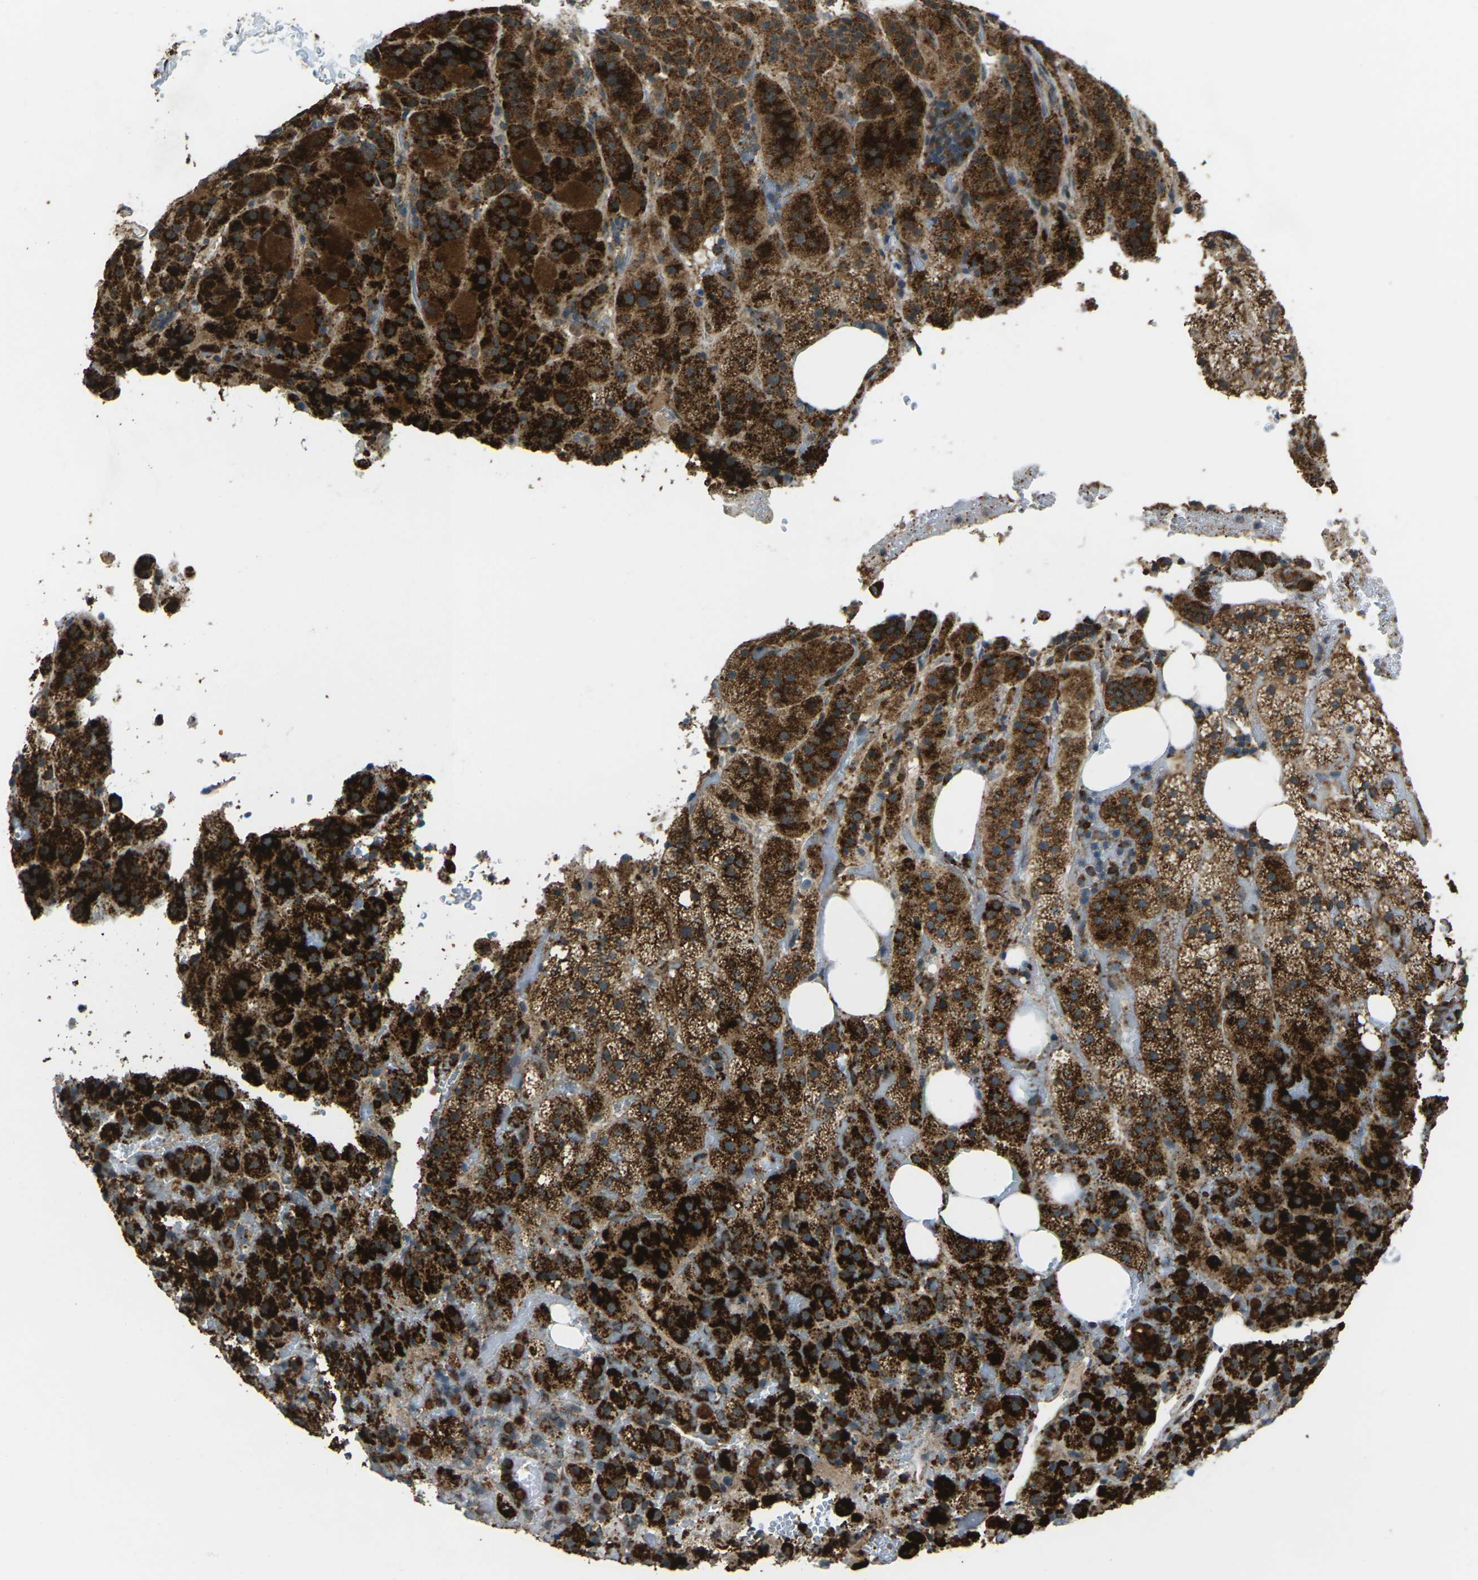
{"staining": {"intensity": "strong", "quantity": ">75%", "location": "cytoplasmic/membranous"}, "tissue": "adrenal gland", "cell_type": "Glandular cells", "image_type": "normal", "snomed": [{"axis": "morphology", "description": "Normal tissue, NOS"}, {"axis": "topography", "description": "Adrenal gland"}], "caption": "Protein expression analysis of normal adrenal gland reveals strong cytoplasmic/membranous expression in approximately >75% of glandular cells.", "gene": "SLC31A2", "patient": {"sex": "female", "age": 59}}